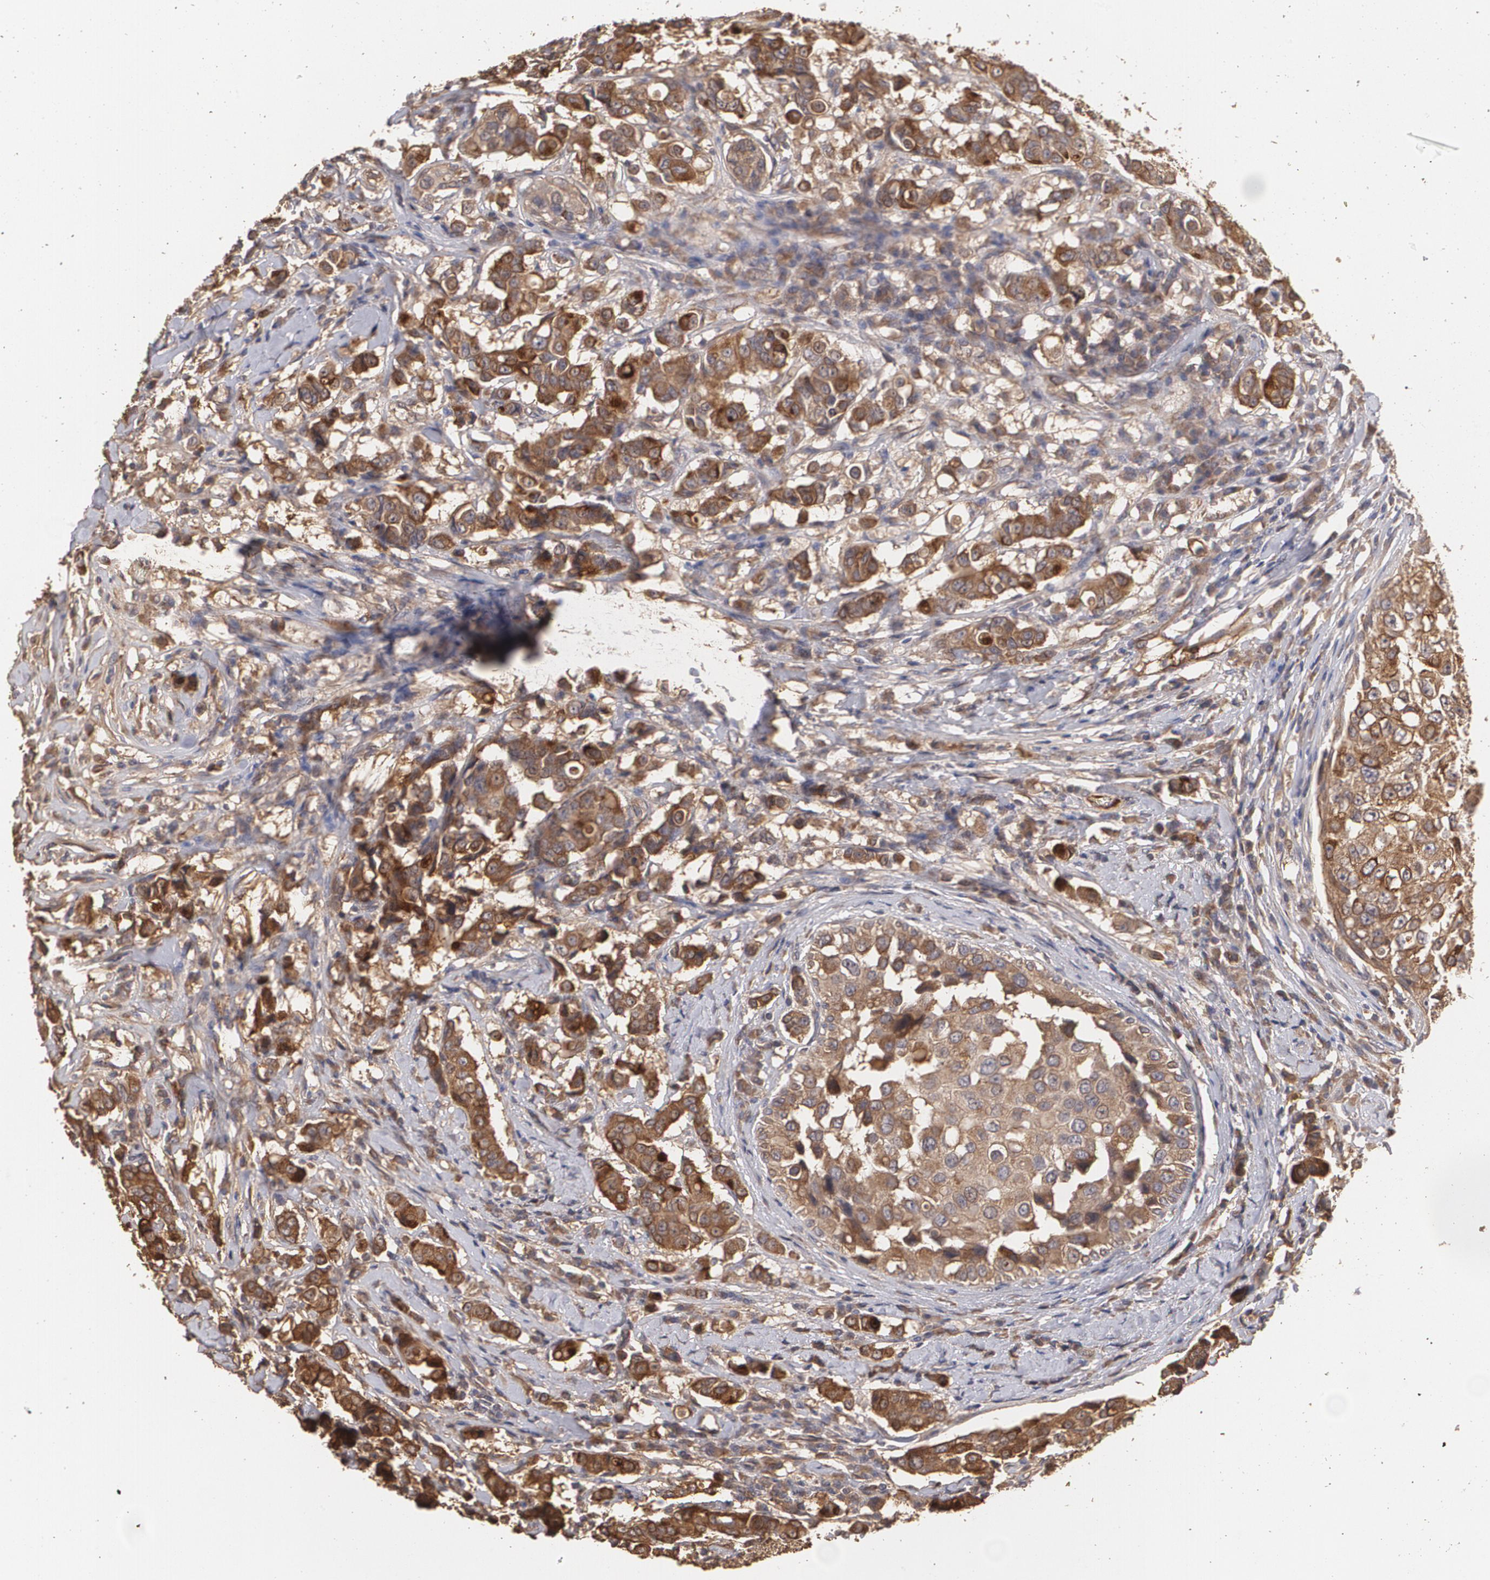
{"staining": {"intensity": "moderate", "quantity": ">75%", "location": "cytoplasmic/membranous"}, "tissue": "breast cancer", "cell_type": "Tumor cells", "image_type": "cancer", "snomed": [{"axis": "morphology", "description": "Duct carcinoma"}, {"axis": "topography", "description": "Breast"}], "caption": "Protein staining displays moderate cytoplasmic/membranous positivity in about >75% of tumor cells in breast cancer.", "gene": "PON1", "patient": {"sex": "female", "age": 27}}